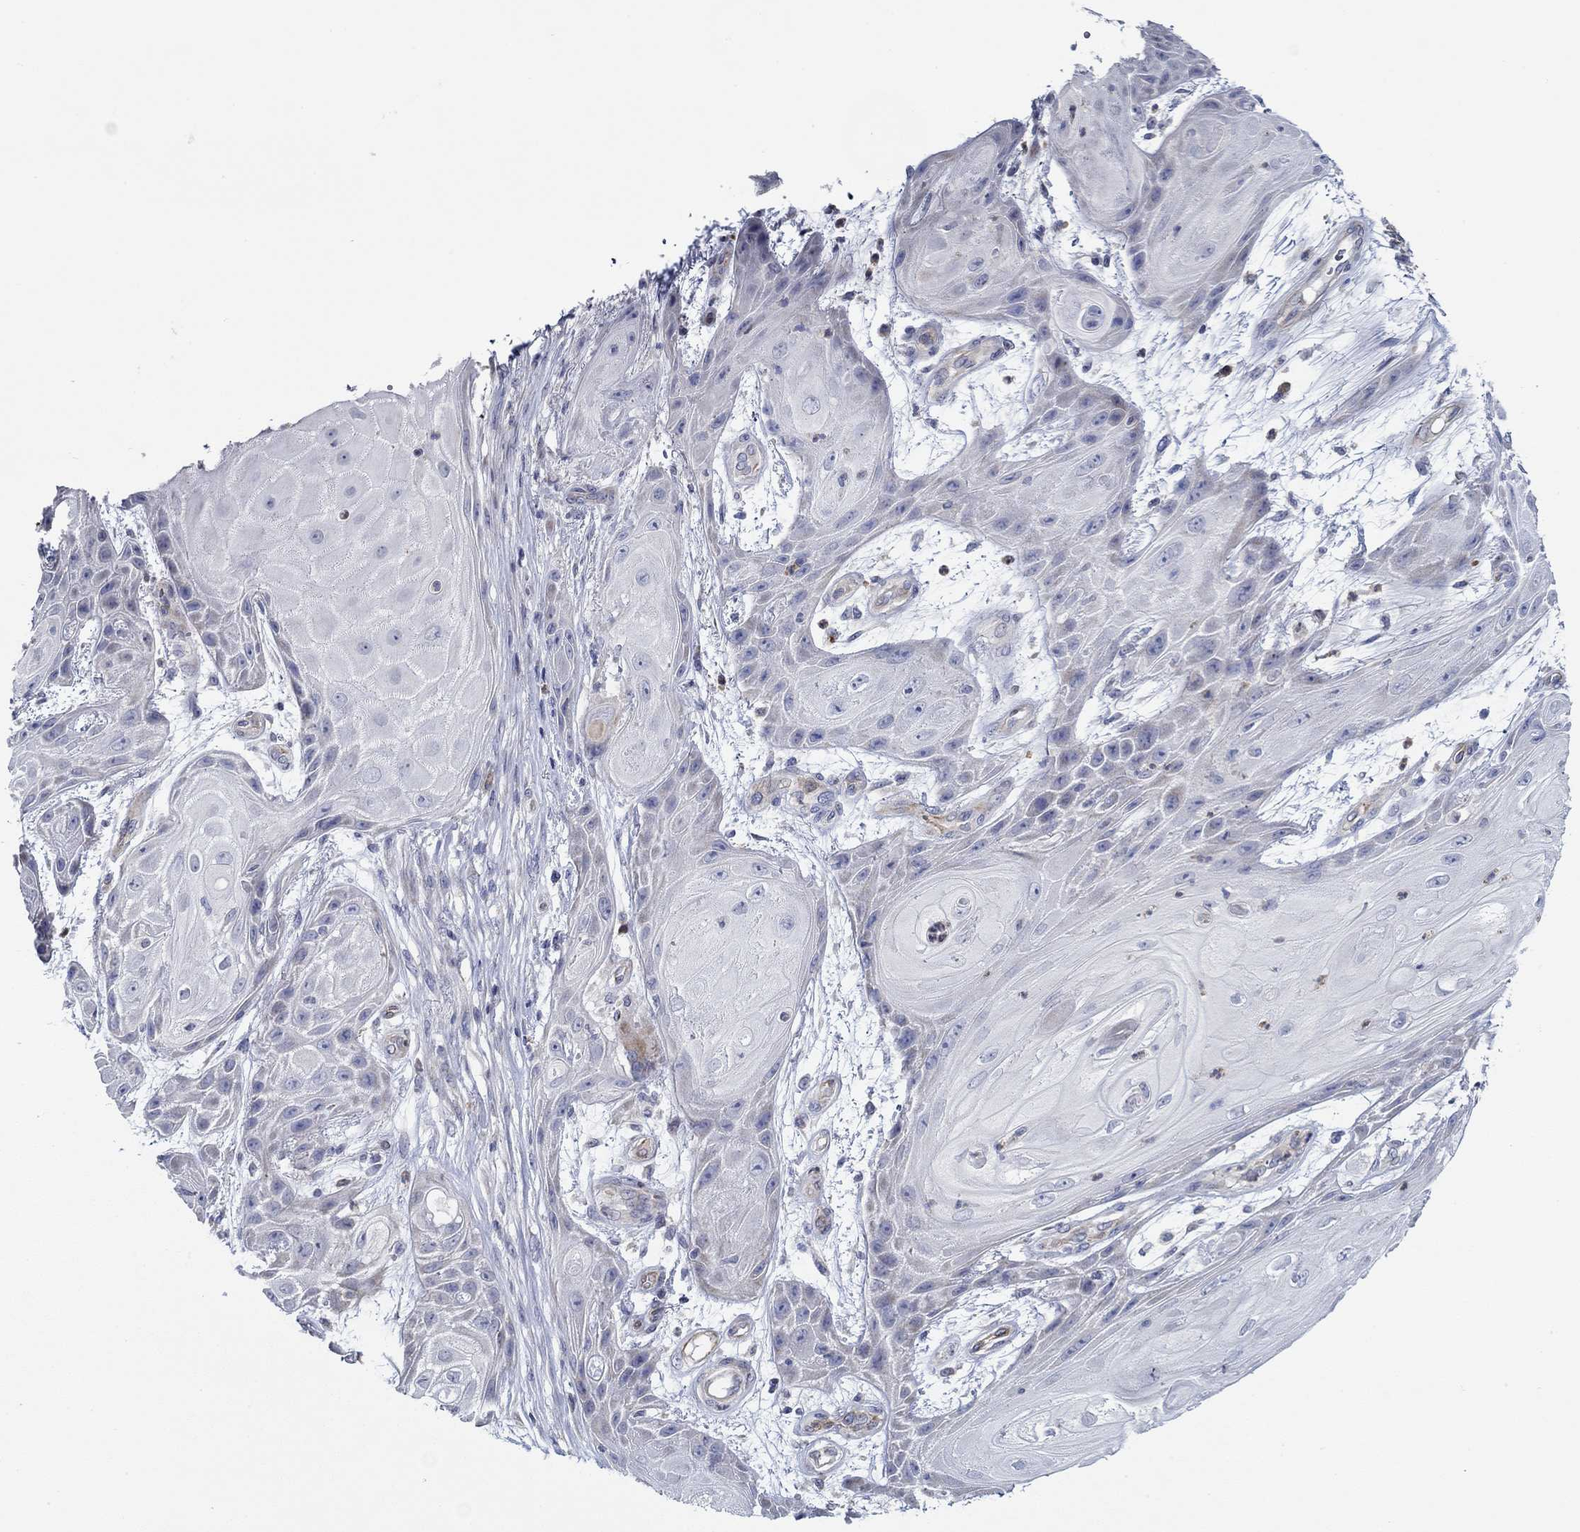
{"staining": {"intensity": "negative", "quantity": "none", "location": "none"}, "tissue": "skin cancer", "cell_type": "Tumor cells", "image_type": "cancer", "snomed": [{"axis": "morphology", "description": "Squamous cell carcinoma, NOS"}, {"axis": "topography", "description": "Skin"}], "caption": "Tumor cells show no significant positivity in skin cancer.", "gene": "CFAP61", "patient": {"sex": "male", "age": 62}}